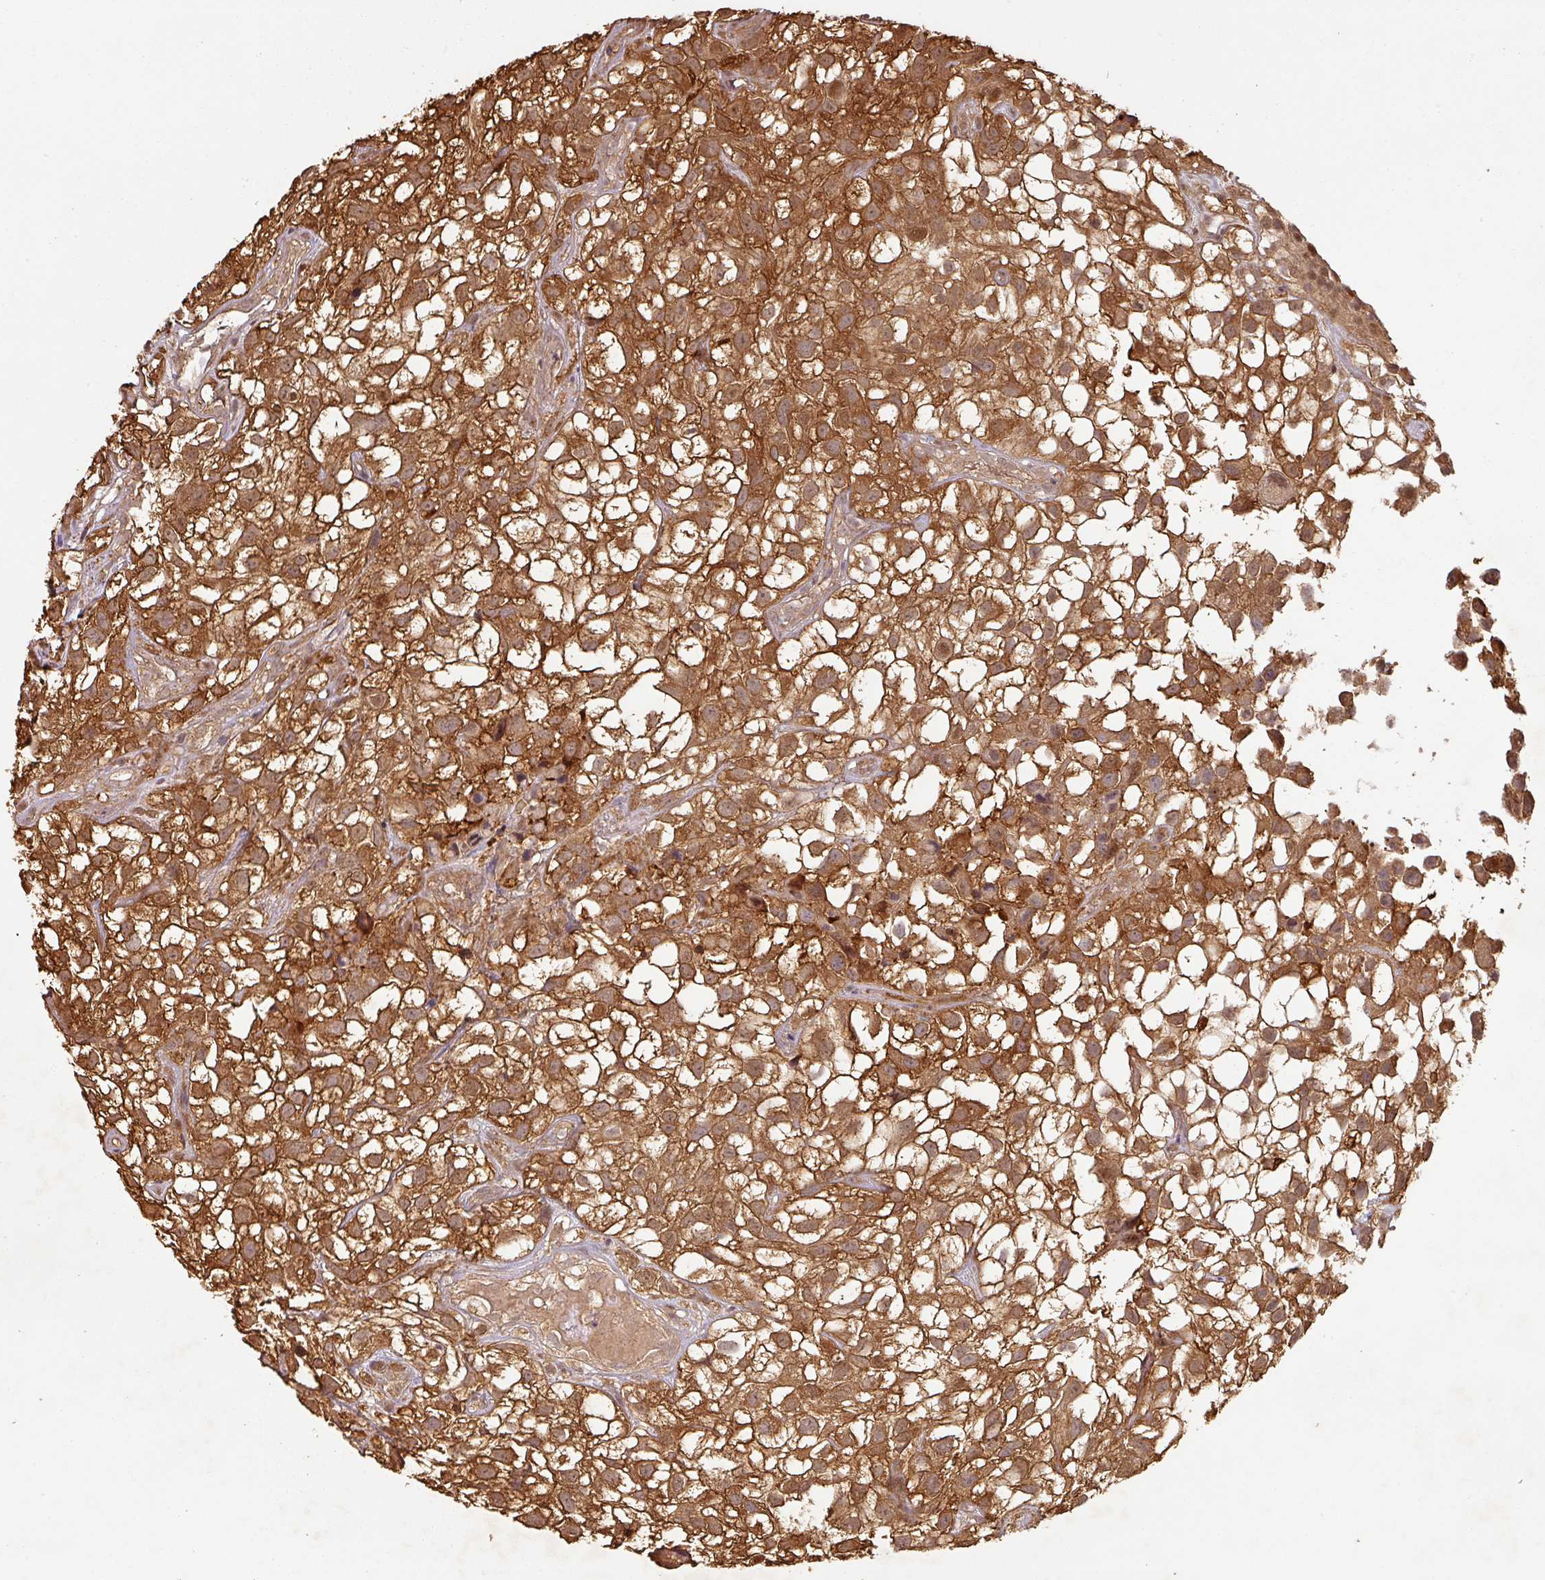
{"staining": {"intensity": "strong", "quantity": ">75%", "location": "cytoplasmic/membranous"}, "tissue": "urothelial cancer", "cell_type": "Tumor cells", "image_type": "cancer", "snomed": [{"axis": "morphology", "description": "Urothelial carcinoma, High grade"}, {"axis": "topography", "description": "Urinary bladder"}], "caption": "IHC (DAB) staining of urothelial cancer displays strong cytoplasmic/membranous protein positivity in approximately >75% of tumor cells.", "gene": "ZNF322", "patient": {"sex": "male", "age": 56}}